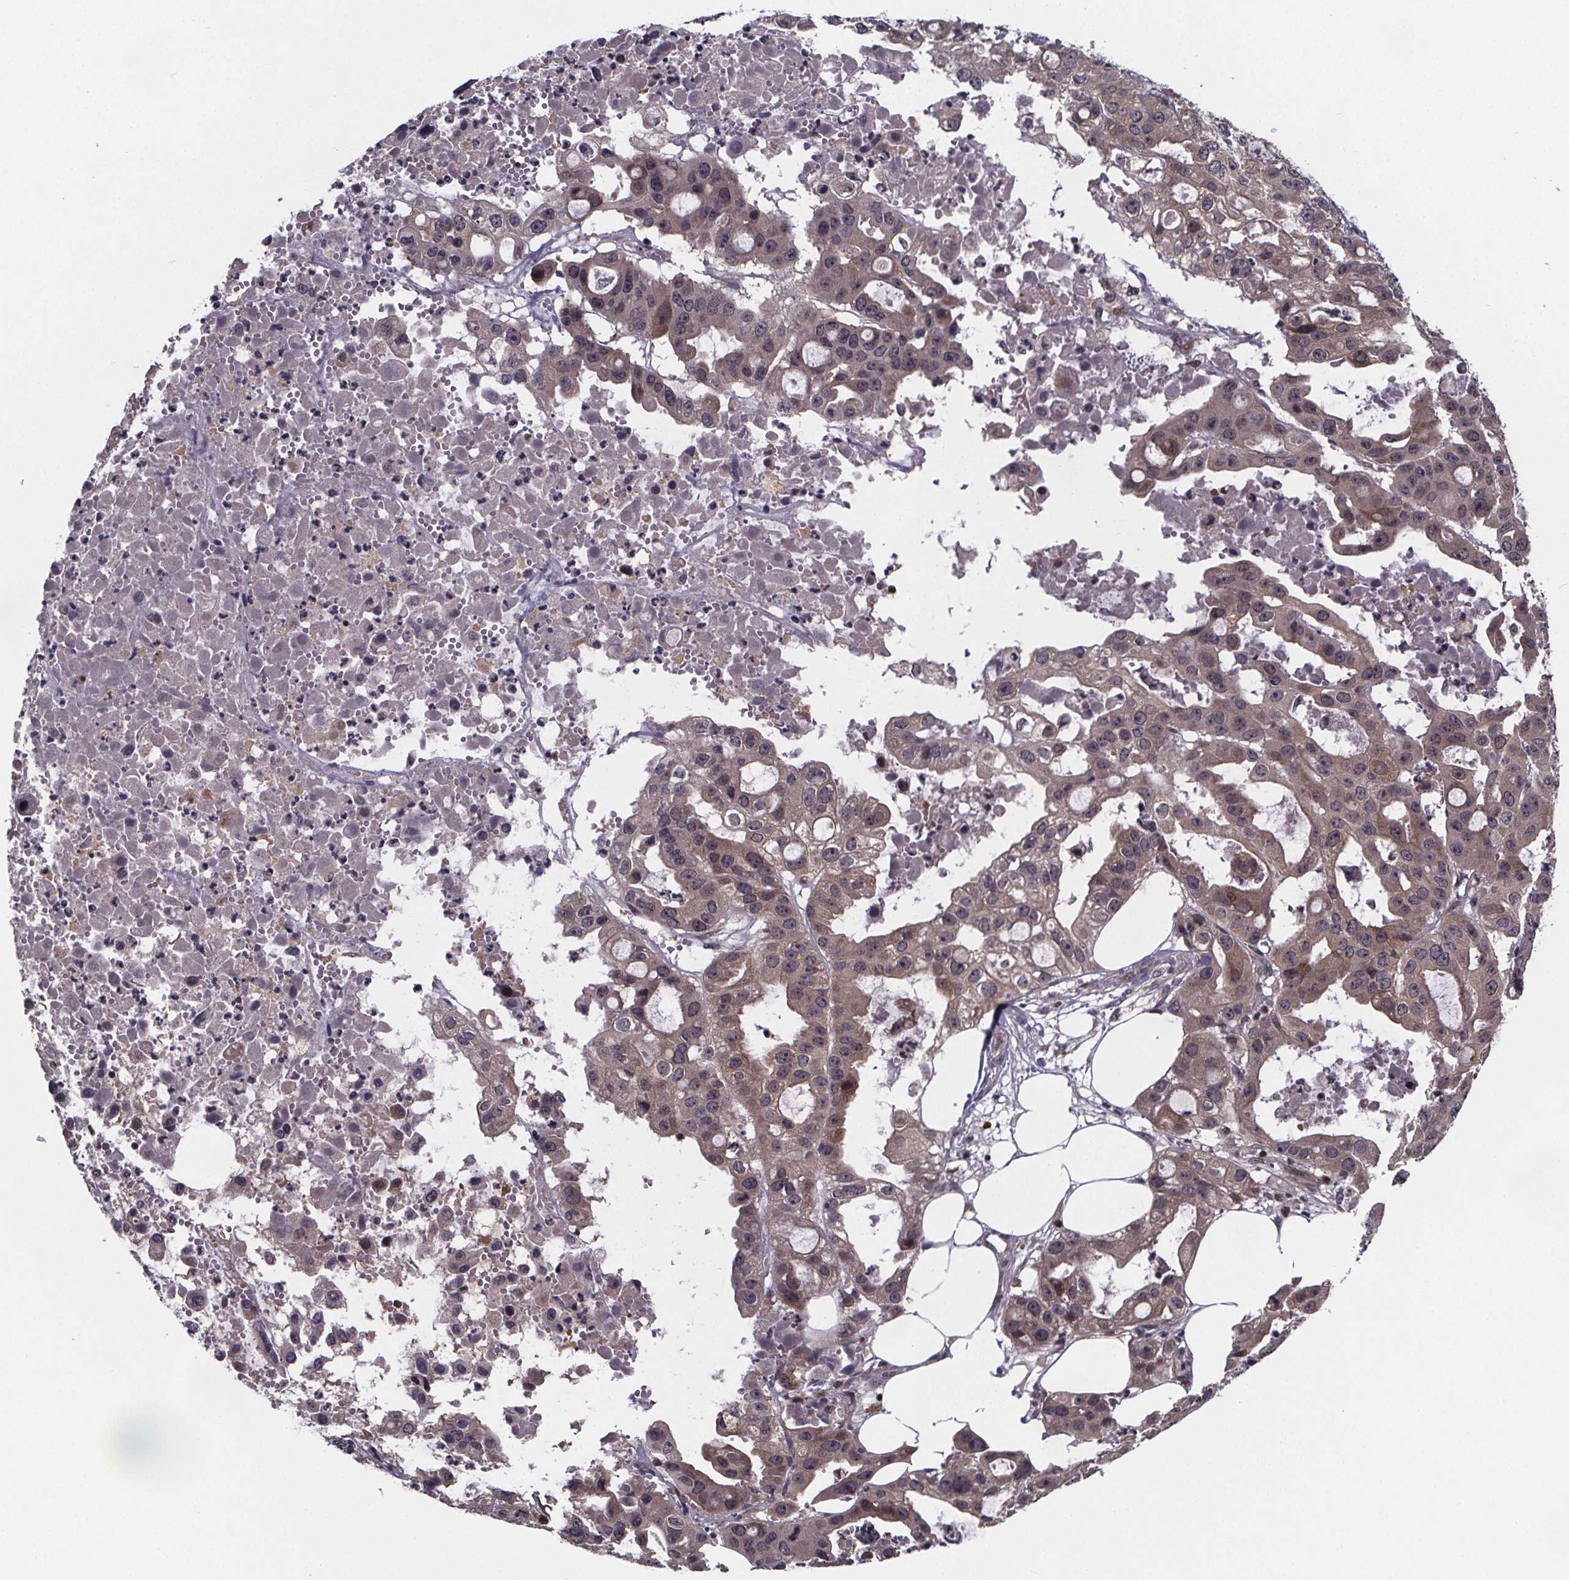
{"staining": {"intensity": "weak", "quantity": "25%-75%", "location": "cytoplasmic/membranous"}, "tissue": "ovarian cancer", "cell_type": "Tumor cells", "image_type": "cancer", "snomed": [{"axis": "morphology", "description": "Cystadenocarcinoma, serous, NOS"}, {"axis": "topography", "description": "Ovary"}], "caption": "This image reveals ovarian cancer (serous cystadenocarcinoma) stained with IHC to label a protein in brown. The cytoplasmic/membranous of tumor cells show weak positivity for the protein. Nuclei are counter-stained blue.", "gene": "FN3KRP", "patient": {"sex": "female", "age": 56}}